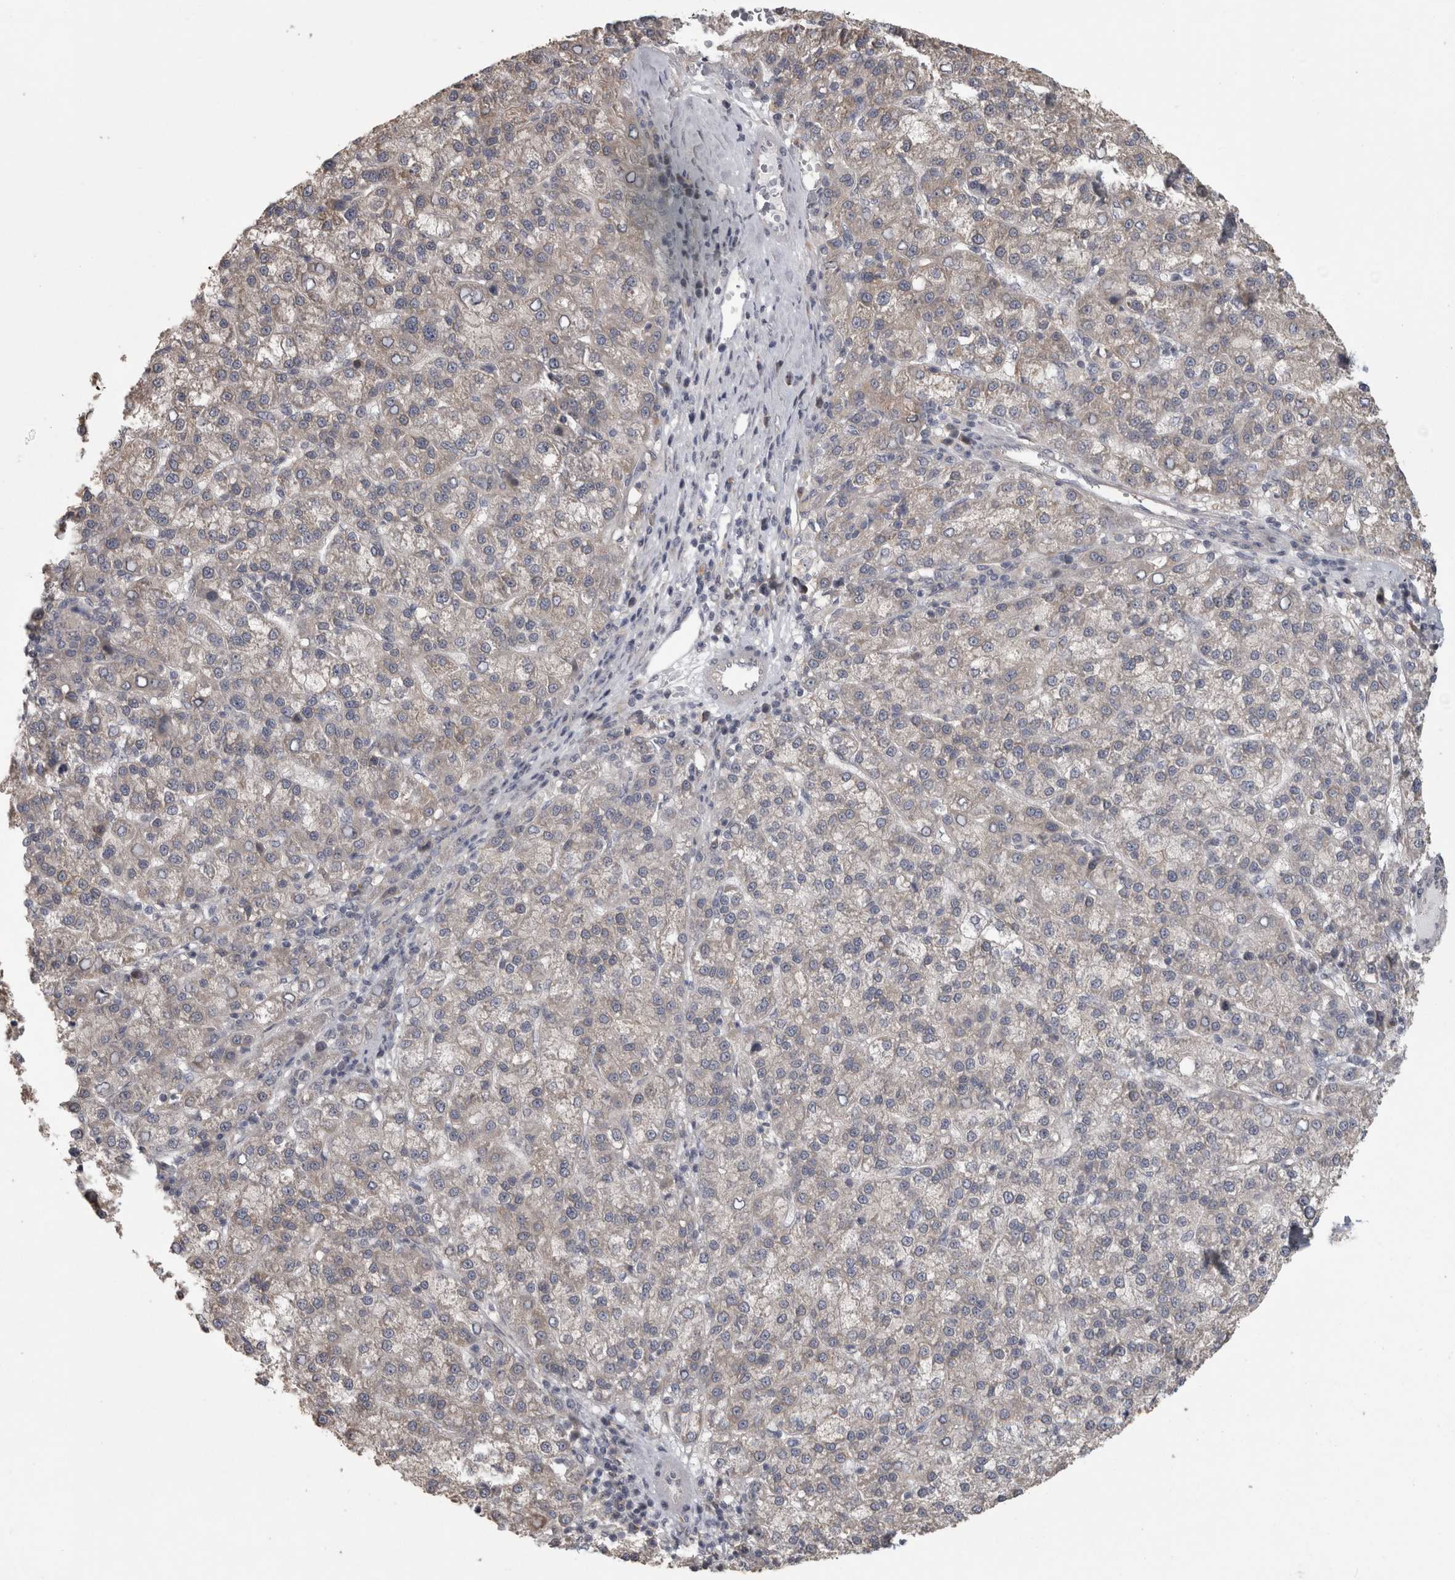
{"staining": {"intensity": "weak", "quantity": "<25%", "location": "cytoplasmic/membranous"}, "tissue": "liver cancer", "cell_type": "Tumor cells", "image_type": "cancer", "snomed": [{"axis": "morphology", "description": "Carcinoma, Hepatocellular, NOS"}, {"axis": "topography", "description": "Liver"}], "caption": "The image shows no significant positivity in tumor cells of liver cancer.", "gene": "RAB29", "patient": {"sex": "female", "age": 58}}